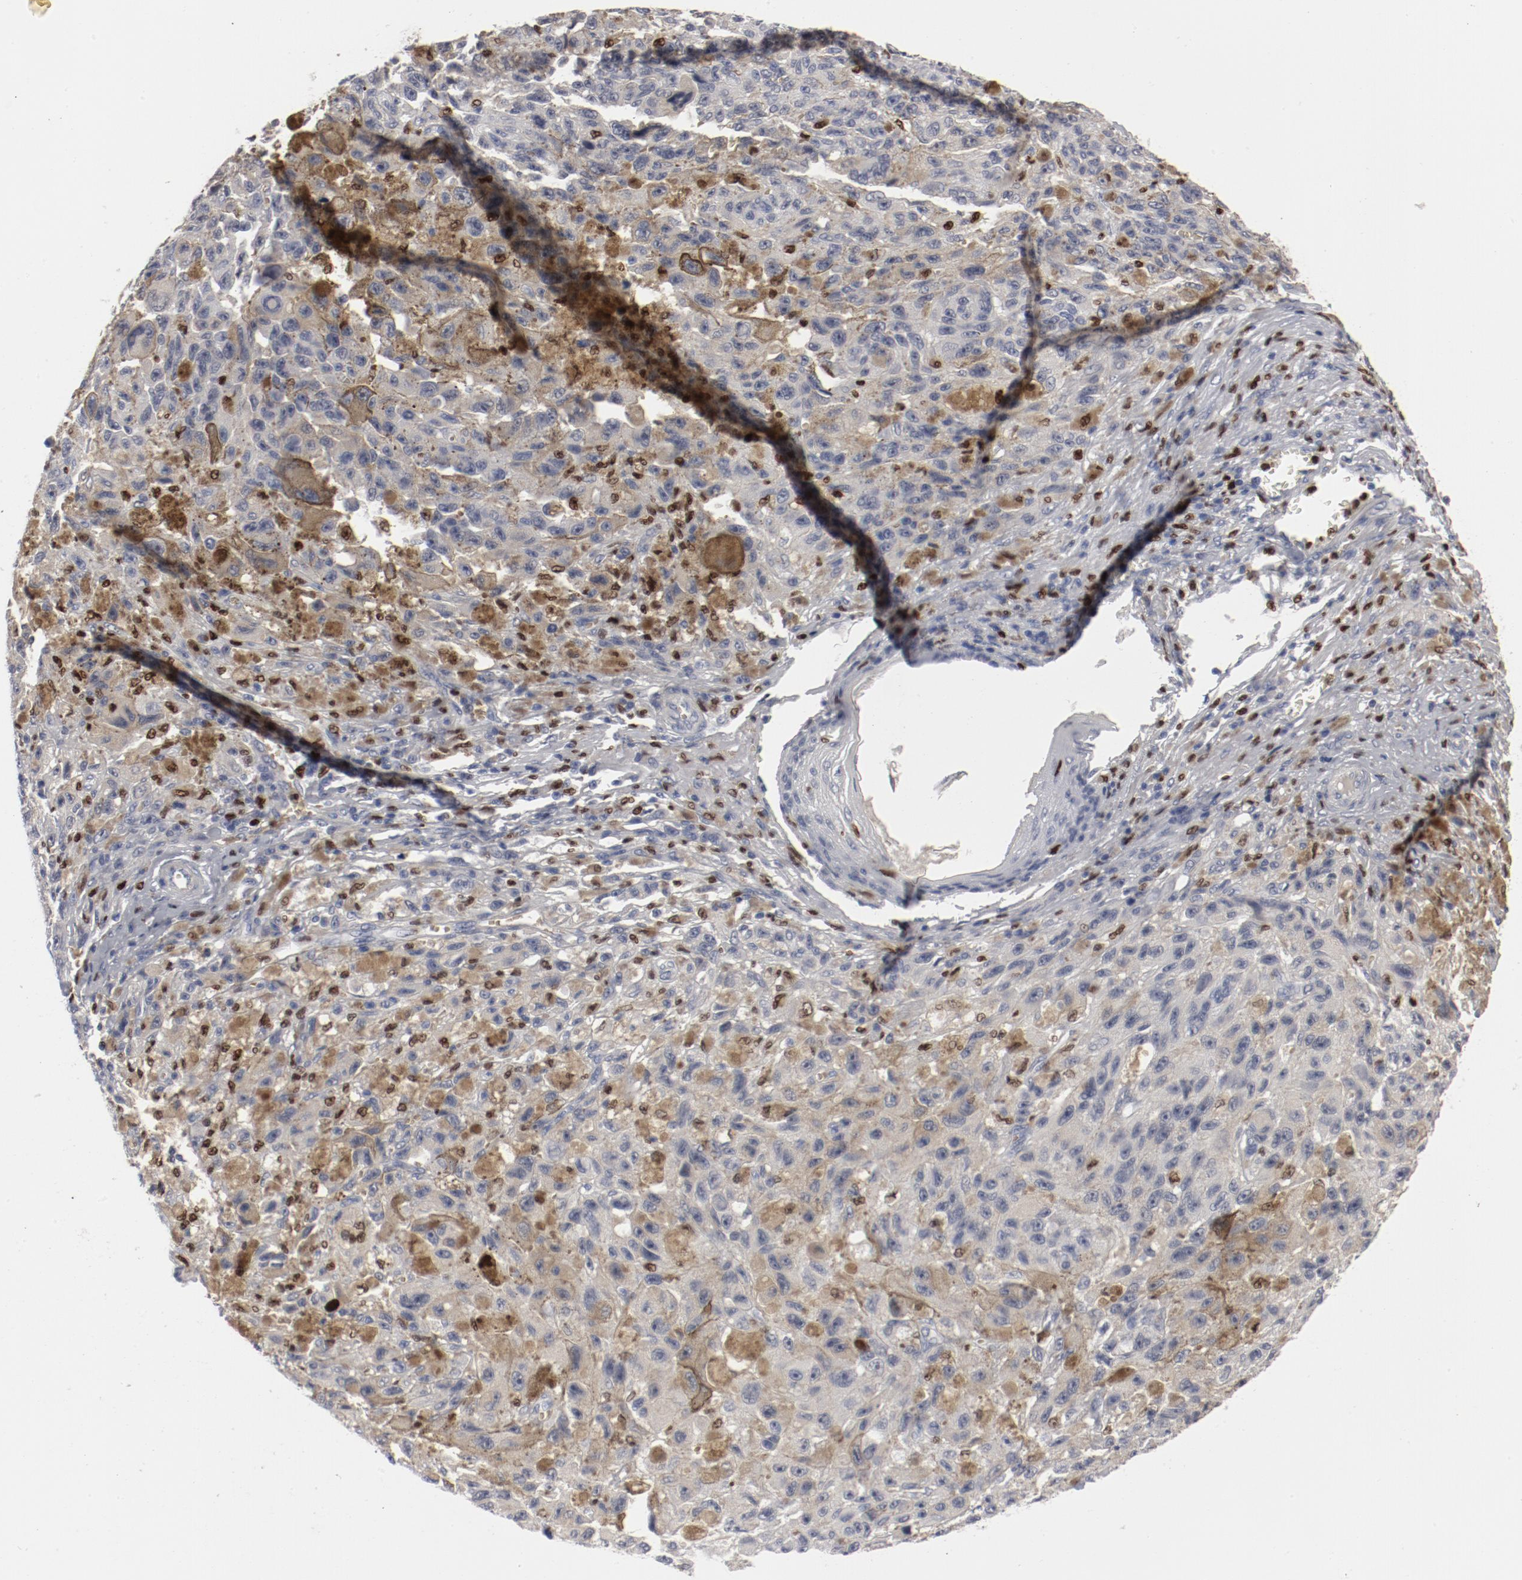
{"staining": {"intensity": "moderate", "quantity": "25%-75%", "location": "cytoplasmic/membranous"}, "tissue": "melanoma", "cell_type": "Tumor cells", "image_type": "cancer", "snomed": [{"axis": "morphology", "description": "Malignant melanoma, NOS"}, {"axis": "topography", "description": "Skin"}], "caption": "Immunohistochemical staining of human malignant melanoma demonstrates medium levels of moderate cytoplasmic/membranous protein positivity in approximately 25%-75% of tumor cells. (brown staining indicates protein expression, while blue staining denotes nuclei).", "gene": "SPI1", "patient": {"sex": "male", "age": 81}}